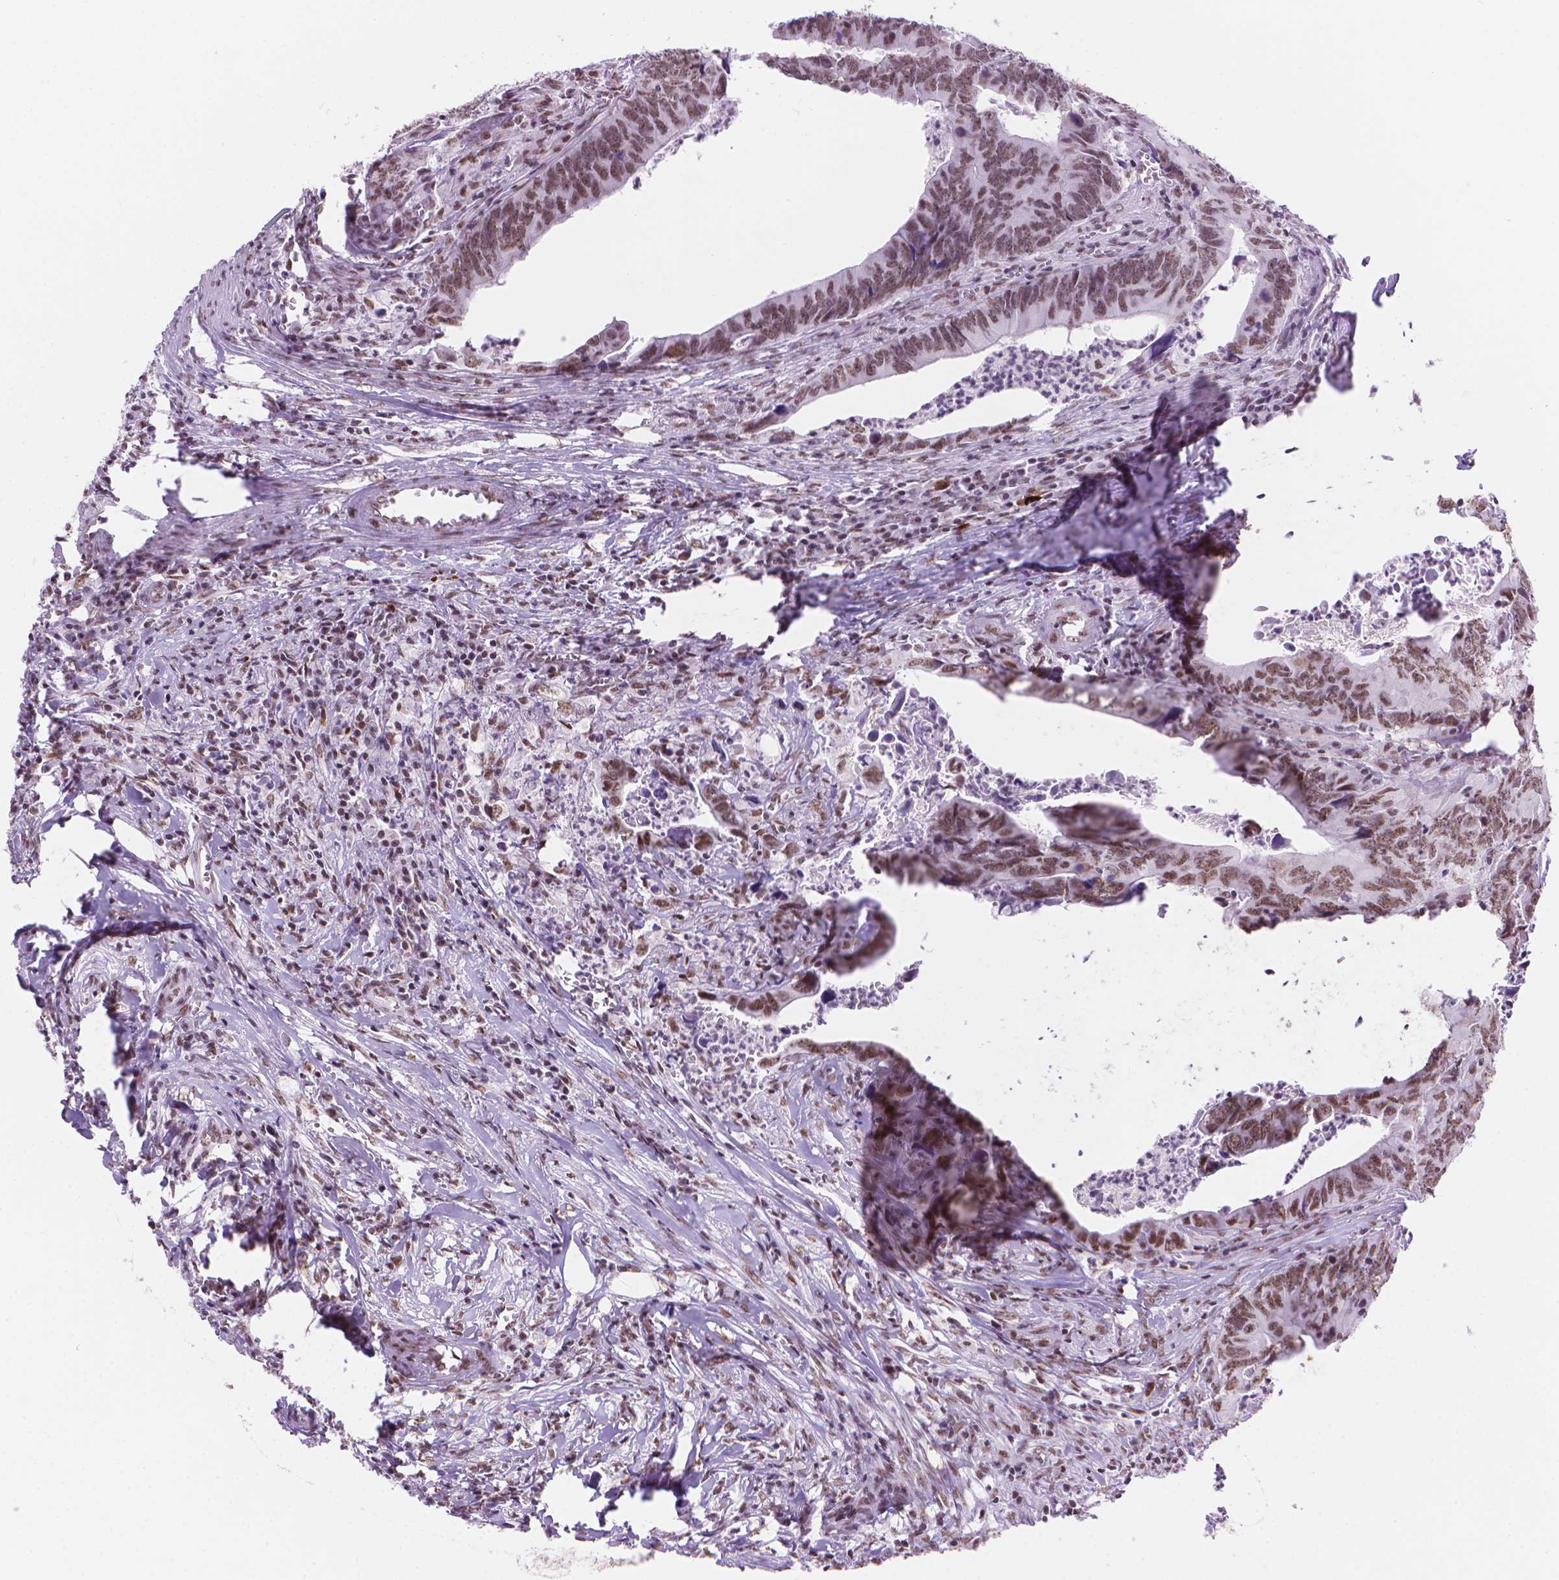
{"staining": {"intensity": "moderate", "quantity": ">75%", "location": "nuclear"}, "tissue": "colorectal cancer", "cell_type": "Tumor cells", "image_type": "cancer", "snomed": [{"axis": "morphology", "description": "Adenocarcinoma, NOS"}, {"axis": "topography", "description": "Colon"}], "caption": "IHC (DAB (3,3'-diaminobenzidine)) staining of human adenocarcinoma (colorectal) reveals moderate nuclear protein staining in approximately >75% of tumor cells.", "gene": "RPA4", "patient": {"sex": "female", "age": 82}}